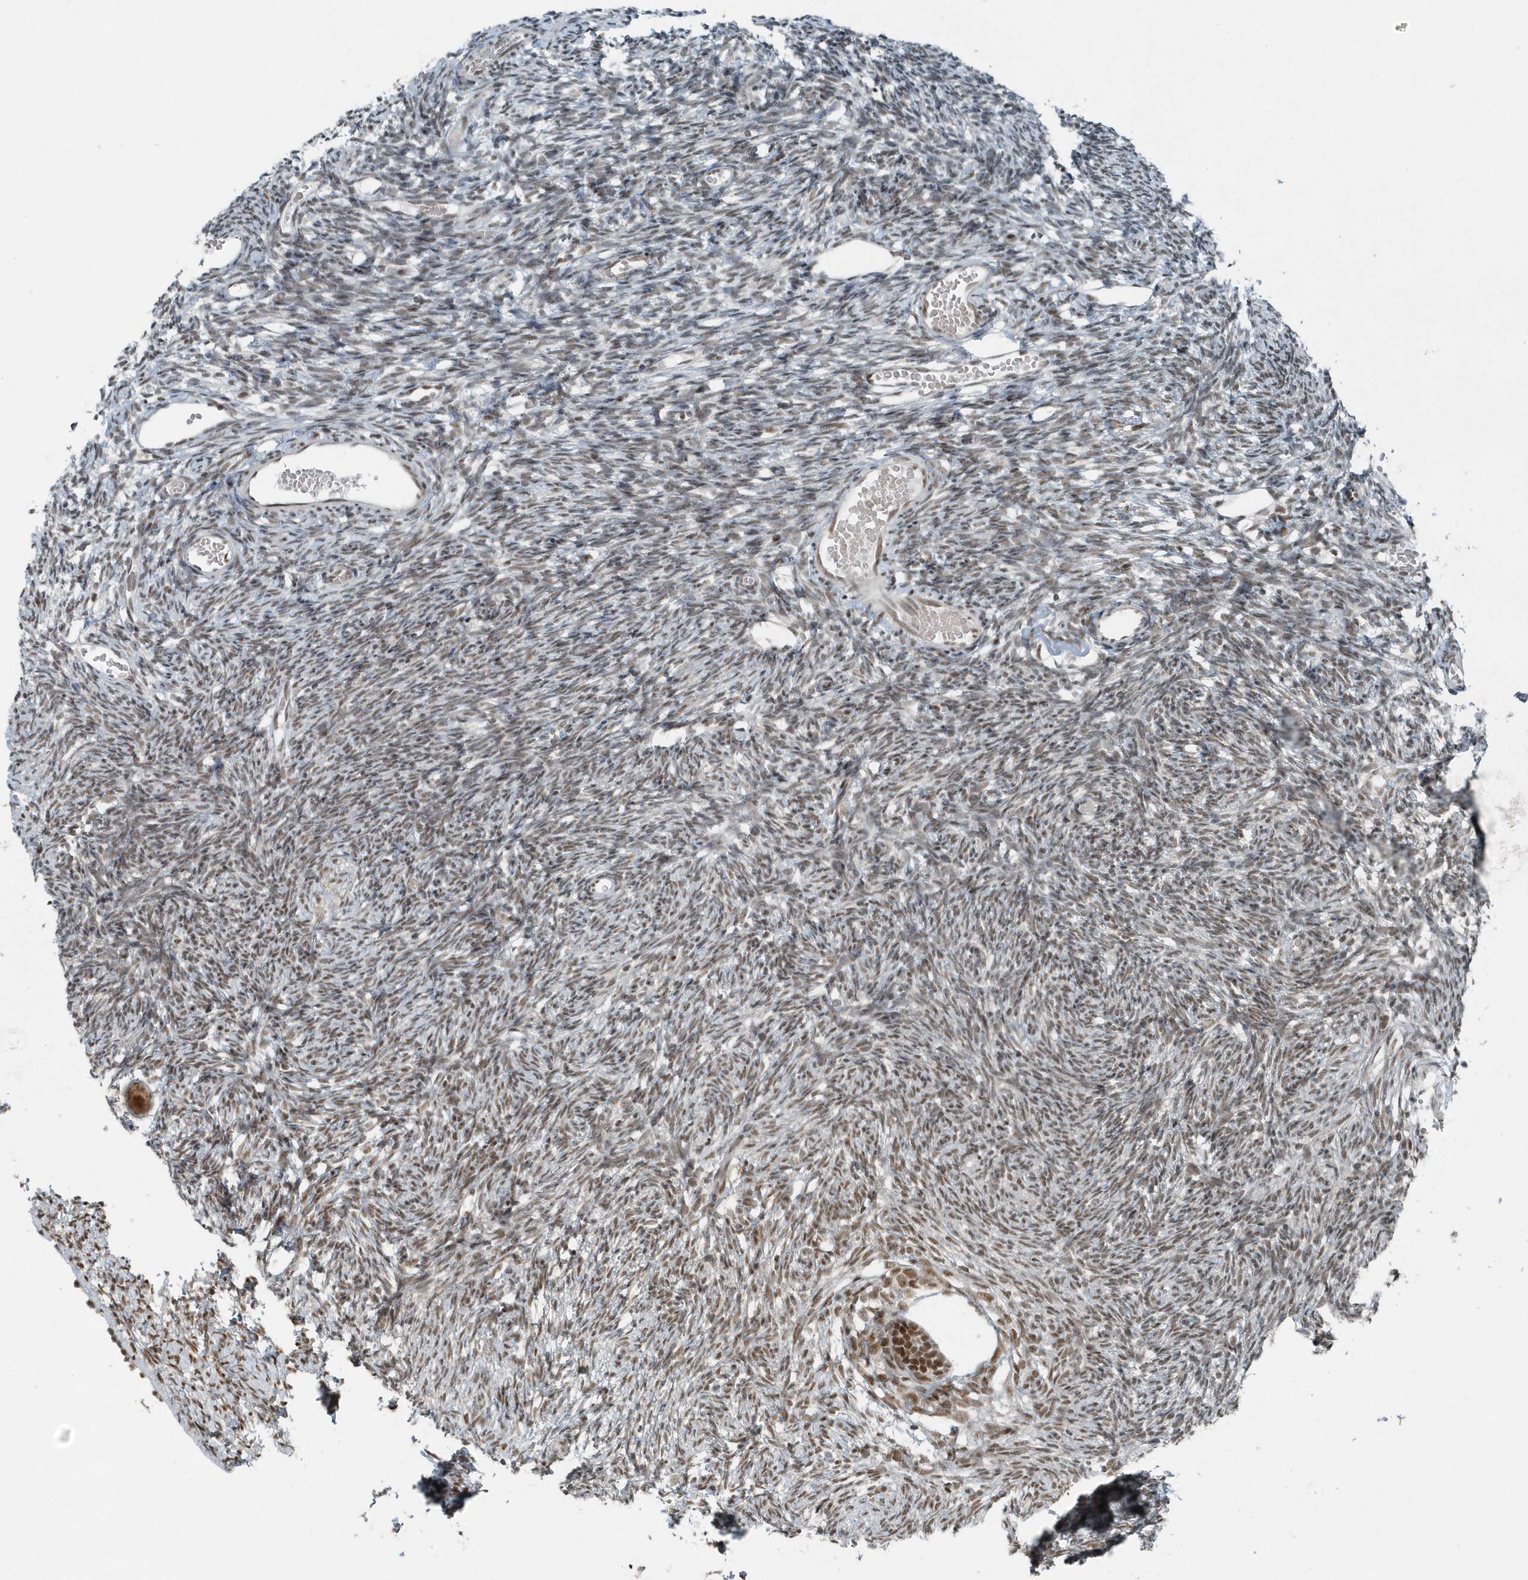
{"staining": {"intensity": "moderate", "quantity": ">75%", "location": "cytoplasmic/membranous,nuclear"}, "tissue": "ovary", "cell_type": "Follicle cells", "image_type": "normal", "snomed": [{"axis": "morphology", "description": "Normal tissue, NOS"}, {"axis": "topography", "description": "Ovary"}], "caption": "Immunohistochemical staining of unremarkable ovary shows medium levels of moderate cytoplasmic/membranous,nuclear positivity in approximately >75% of follicle cells. The protein of interest is stained brown, and the nuclei are stained in blue (DAB (3,3'-diaminobenzidine) IHC with brightfield microscopy, high magnification).", "gene": "YTHDC1", "patient": {"sex": "female", "age": 35}}